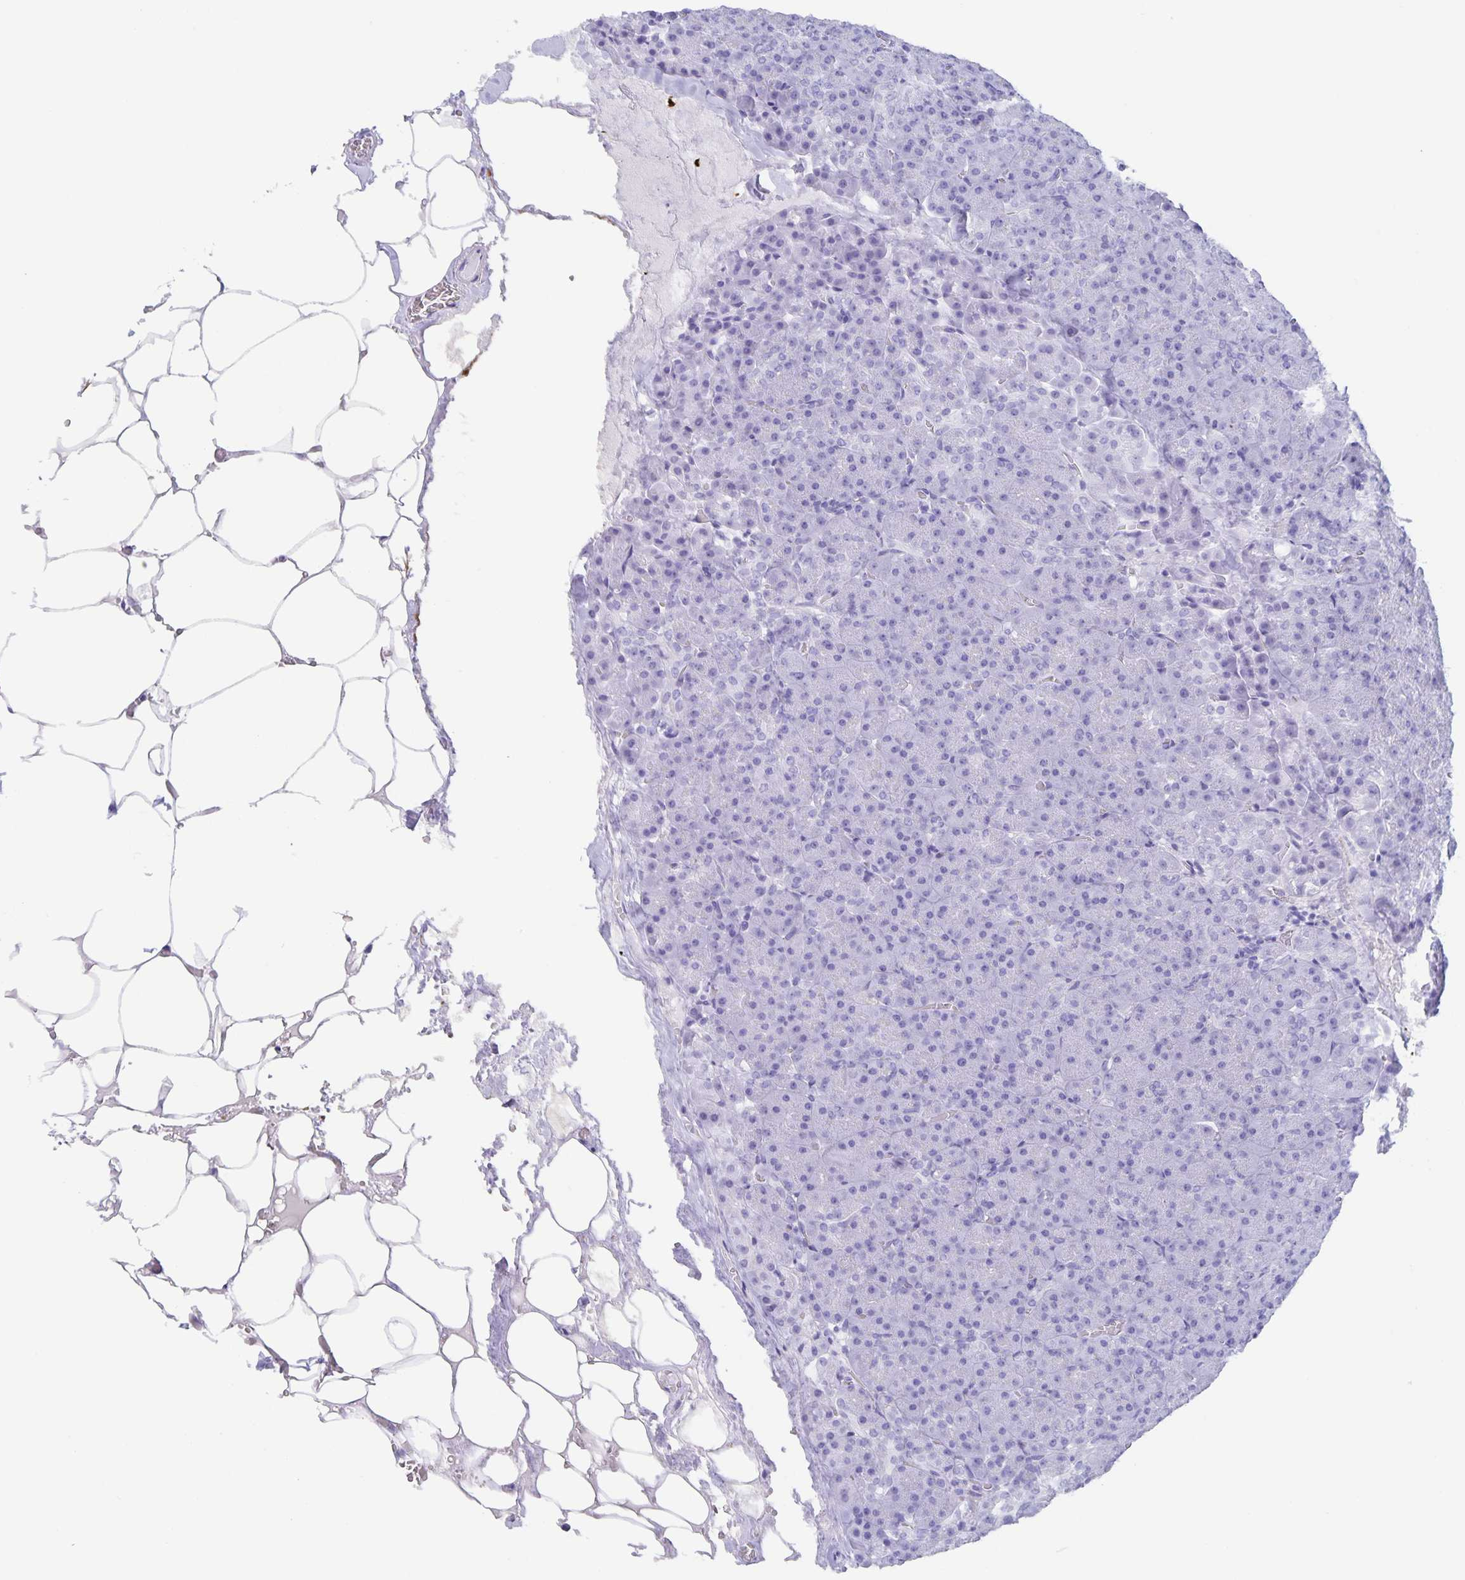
{"staining": {"intensity": "negative", "quantity": "none", "location": "none"}, "tissue": "pancreas", "cell_type": "Exocrine glandular cells", "image_type": "normal", "snomed": [{"axis": "morphology", "description": "Normal tissue, NOS"}, {"axis": "topography", "description": "Pancreas"}], "caption": "Immunohistochemistry histopathology image of normal pancreas: pancreas stained with DAB (3,3'-diaminobenzidine) displays no significant protein staining in exocrine glandular cells.", "gene": "AQP4", "patient": {"sex": "female", "age": 74}}